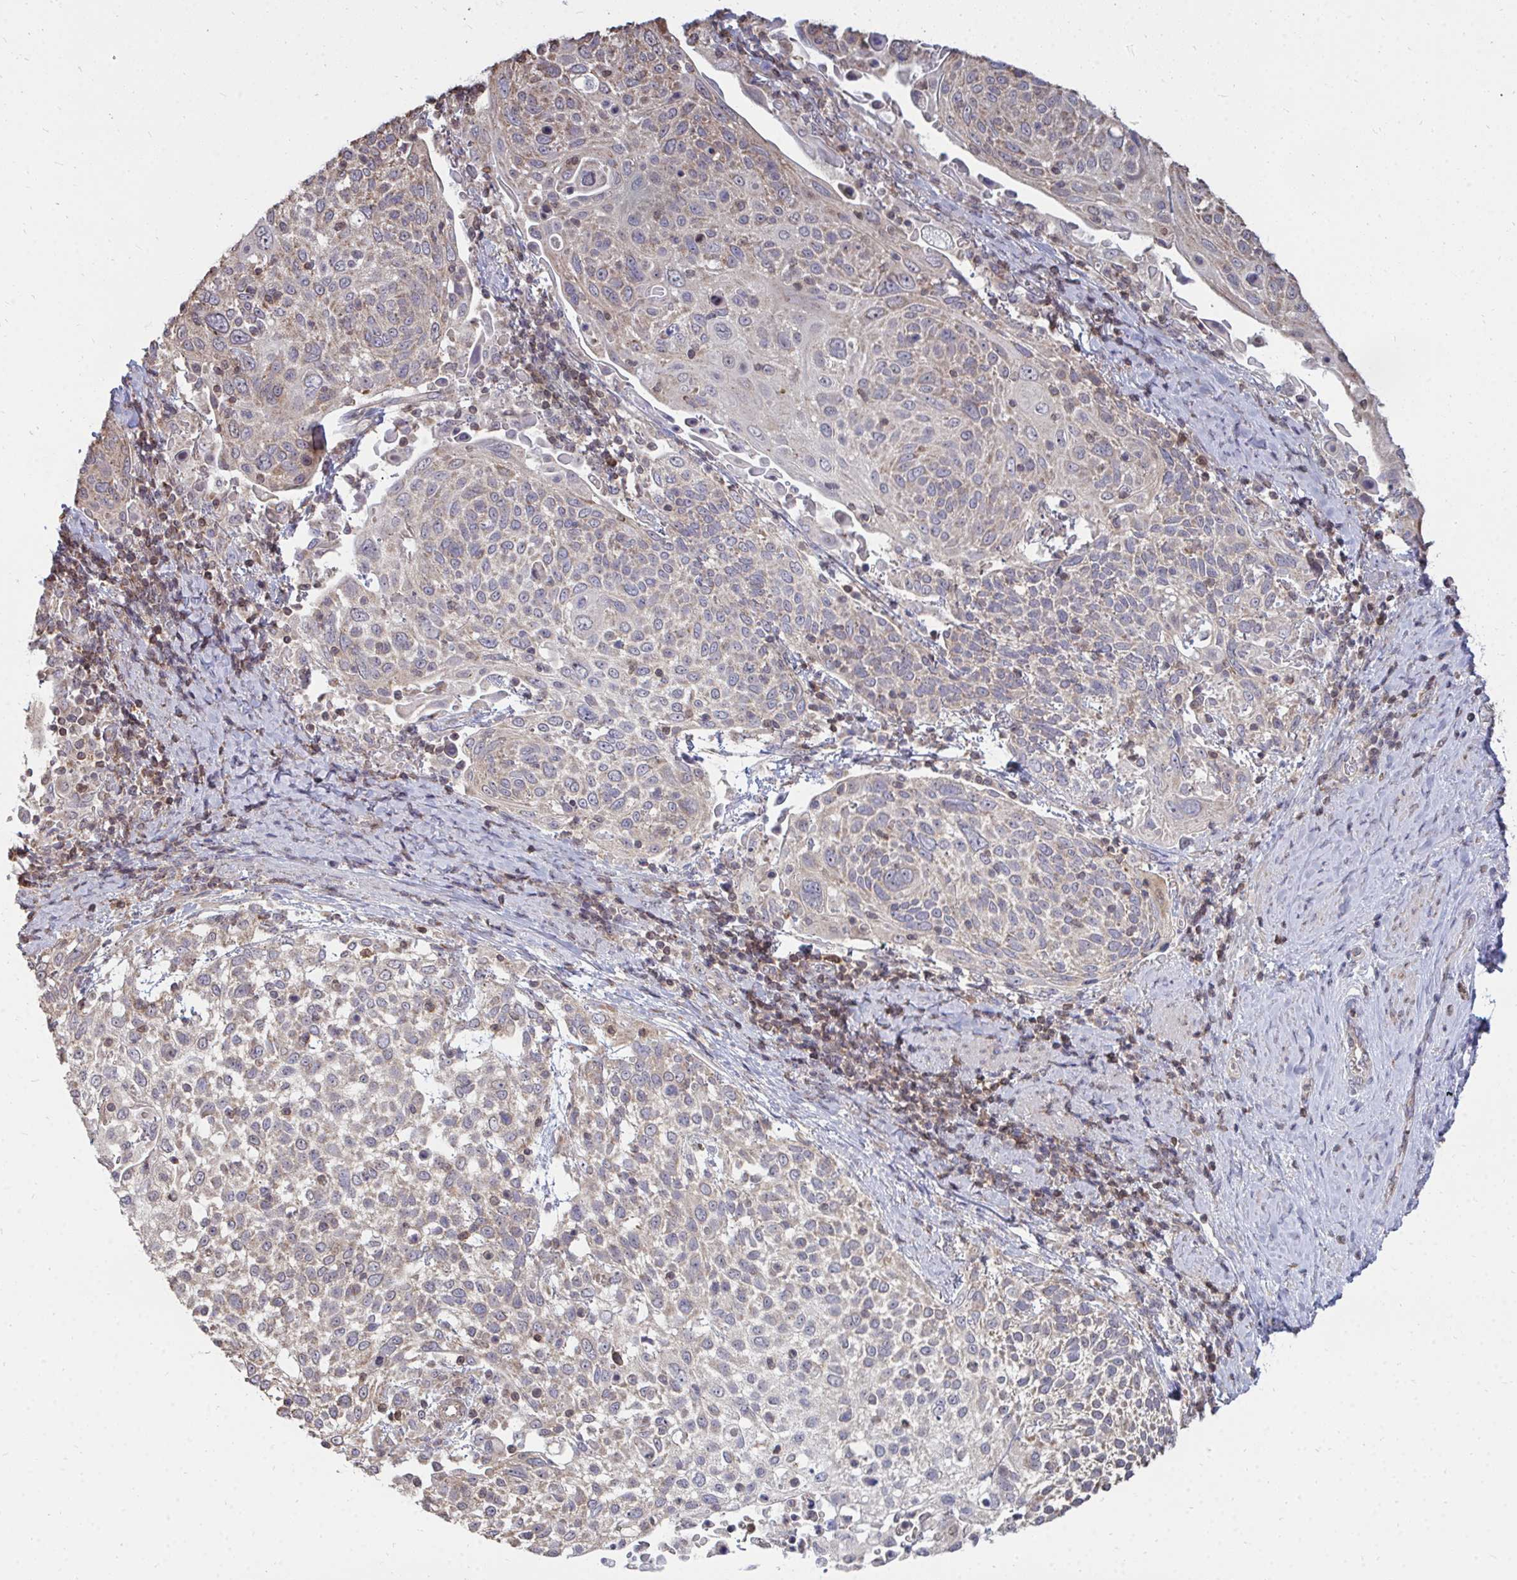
{"staining": {"intensity": "weak", "quantity": "25%-75%", "location": "cytoplasmic/membranous"}, "tissue": "cervical cancer", "cell_type": "Tumor cells", "image_type": "cancer", "snomed": [{"axis": "morphology", "description": "Squamous cell carcinoma, NOS"}, {"axis": "topography", "description": "Cervix"}], "caption": "A brown stain highlights weak cytoplasmic/membranous staining of a protein in cervical cancer (squamous cell carcinoma) tumor cells. The protein of interest is shown in brown color, while the nuclei are stained blue.", "gene": "DNAJA2", "patient": {"sex": "female", "age": 61}}